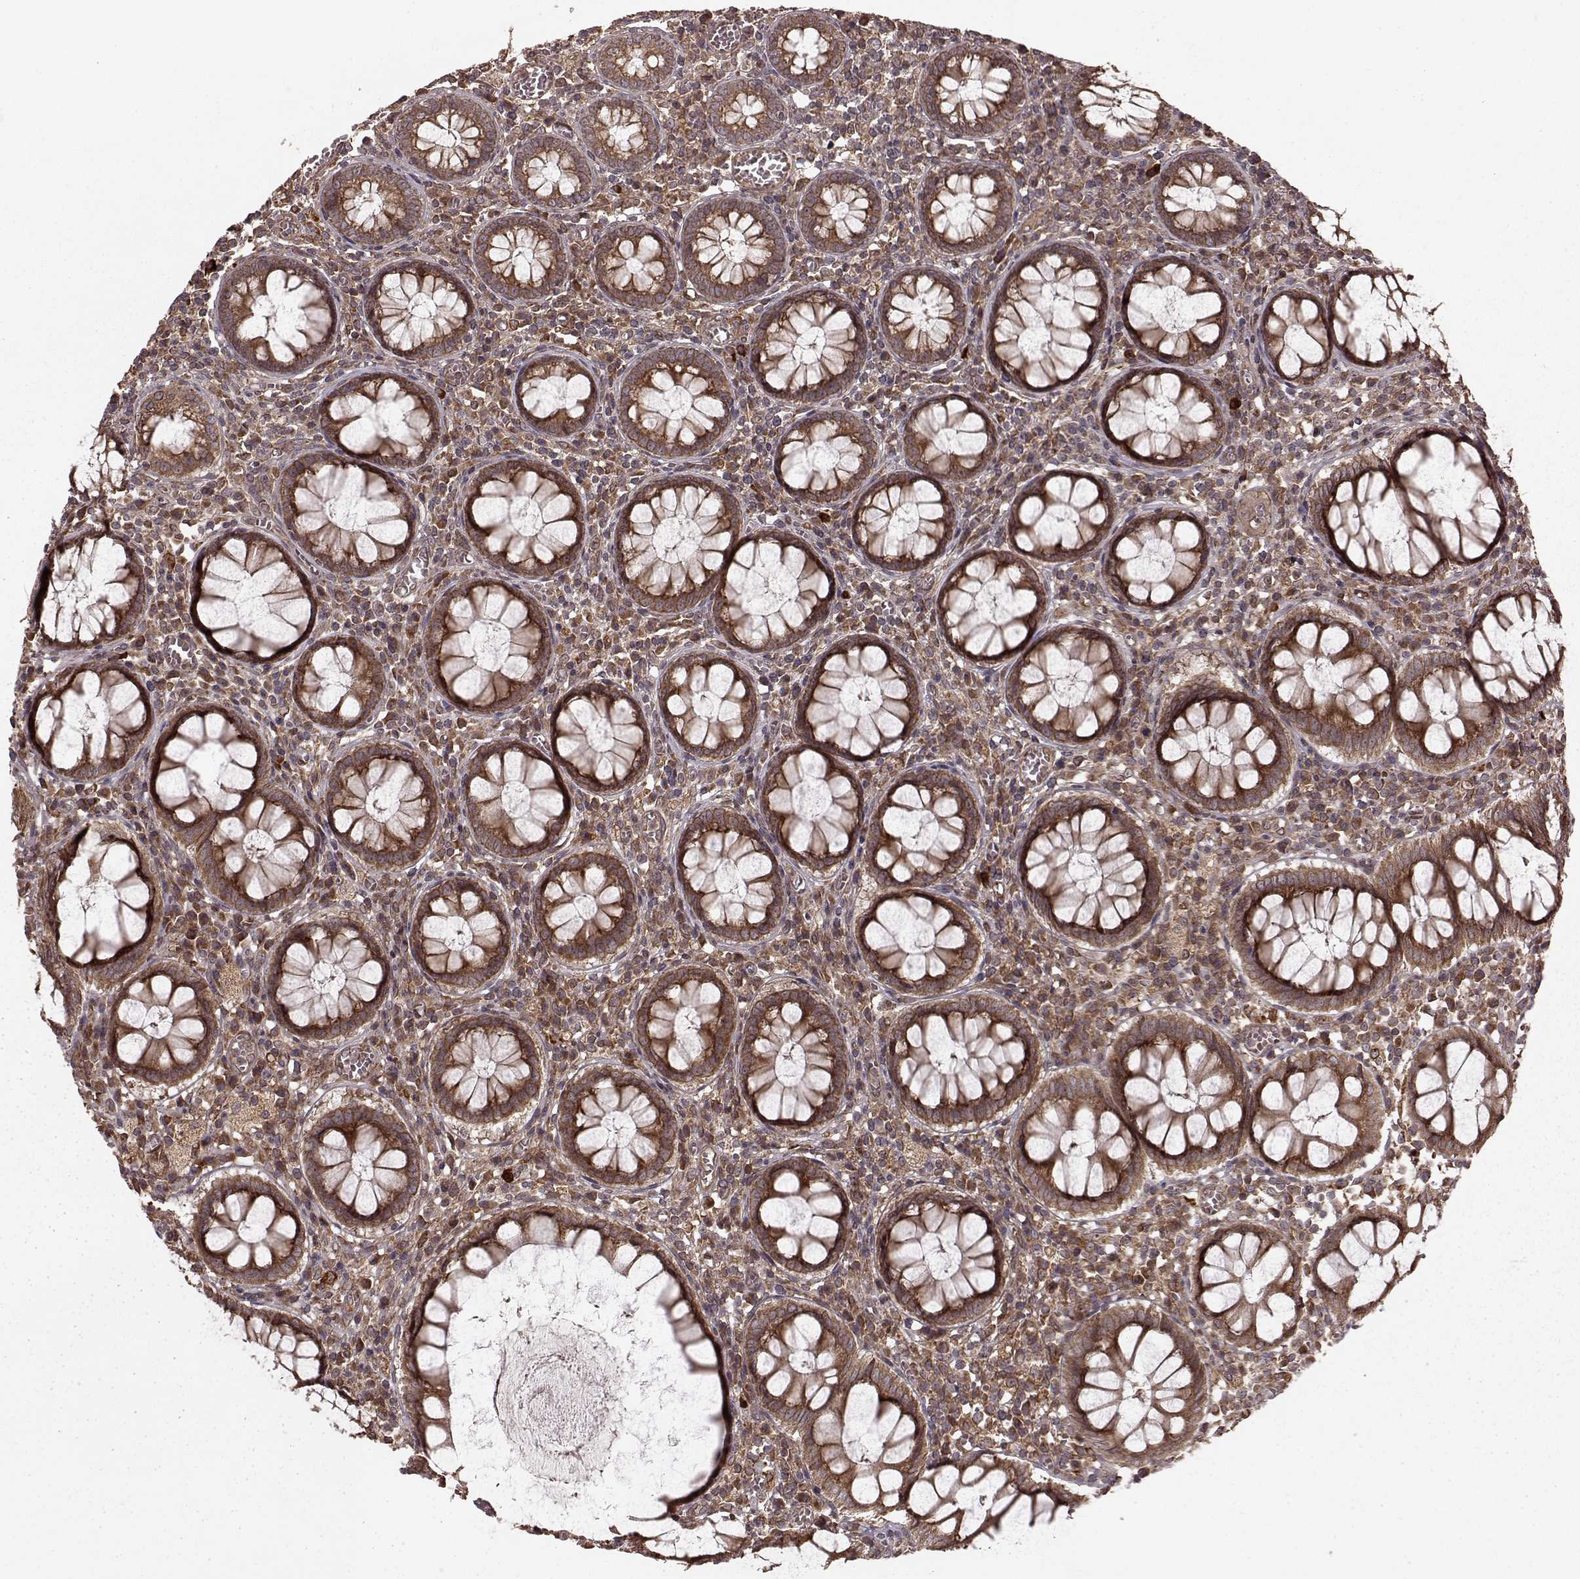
{"staining": {"intensity": "strong", "quantity": ">75%", "location": "cytoplasmic/membranous"}, "tissue": "colorectal cancer", "cell_type": "Tumor cells", "image_type": "cancer", "snomed": [{"axis": "morphology", "description": "Normal tissue, NOS"}, {"axis": "morphology", "description": "Adenocarcinoma, NOS"}, {"axis": "topography", "description": "Colon"}], "caption": "Human colorectal adenocarcinoma stained for a protein (brown) demonstrates strong cytoplasmic/membranous positive positivity in approximately >75% of tumor cells.", "gene": "AGPAT1", "patient": {"sex": "male", "age": 65}}